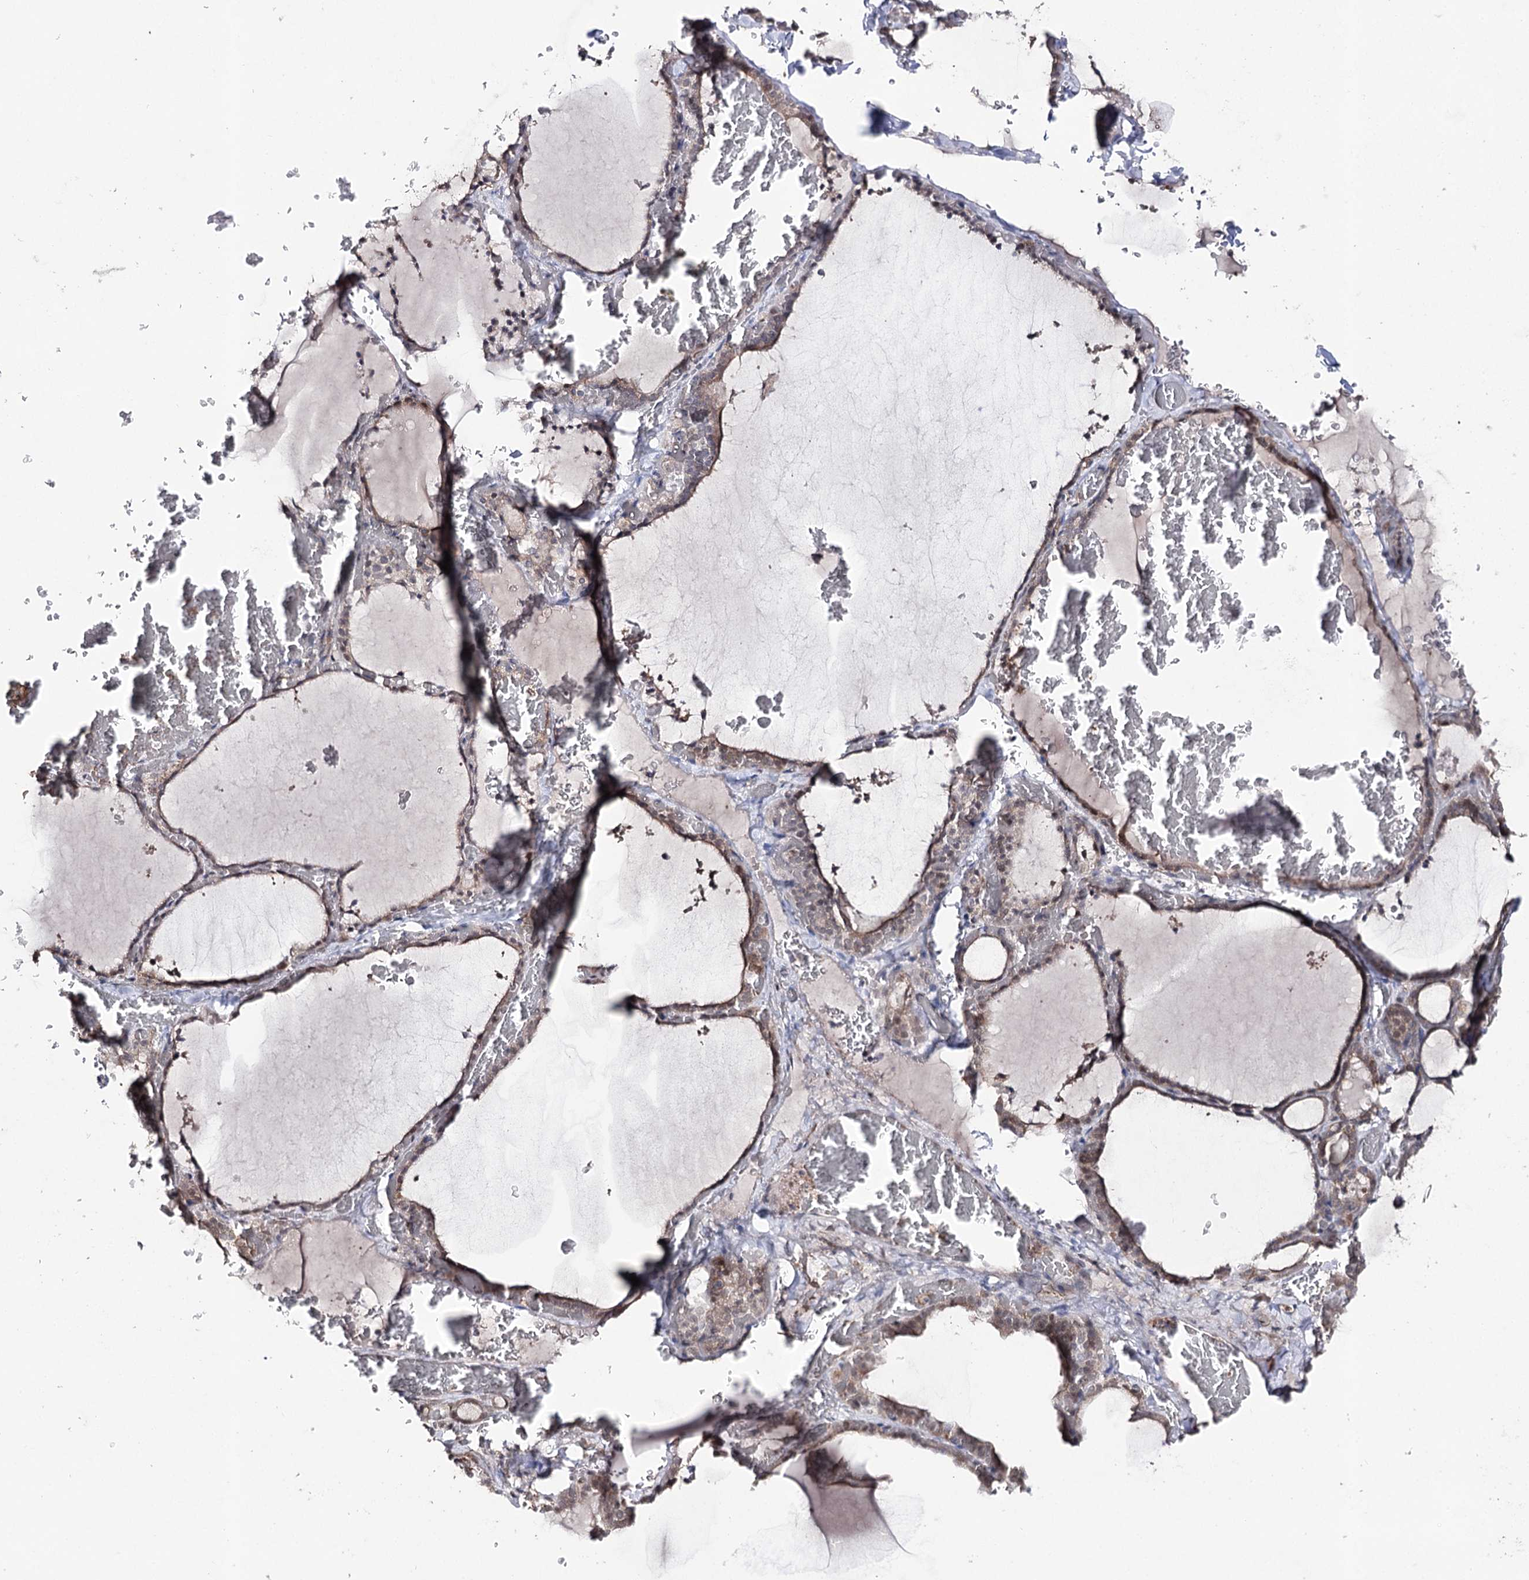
{"staining": {"intensity": "moderate", "quantity": "25%-75%", "location": "cytoplasmic/membranous"}, "tissue": "thyroid gland", "cell_type": "Glandular cells", "image_type": "normal", "snomed": [{"axis": "morphology", "description": "Normal tissue, NOS"}, {"axis": "topography", "description": "Thyroid gland"}], "caption": "Immunohistochemistry of benign thyroid gland reveals medium levels of moderate cytoplasmic/membranous staining in about 25%-75% of glandular cells. The staining was performed using DAB (3,3'-diaminobenzidine) to visualize the protein expression in brown, while the nuclei were stained in blue with hematoxylin (Magnification: 20x).", "gene": "HSD11B2", "patient": {"sex": "female", "age": 39}}